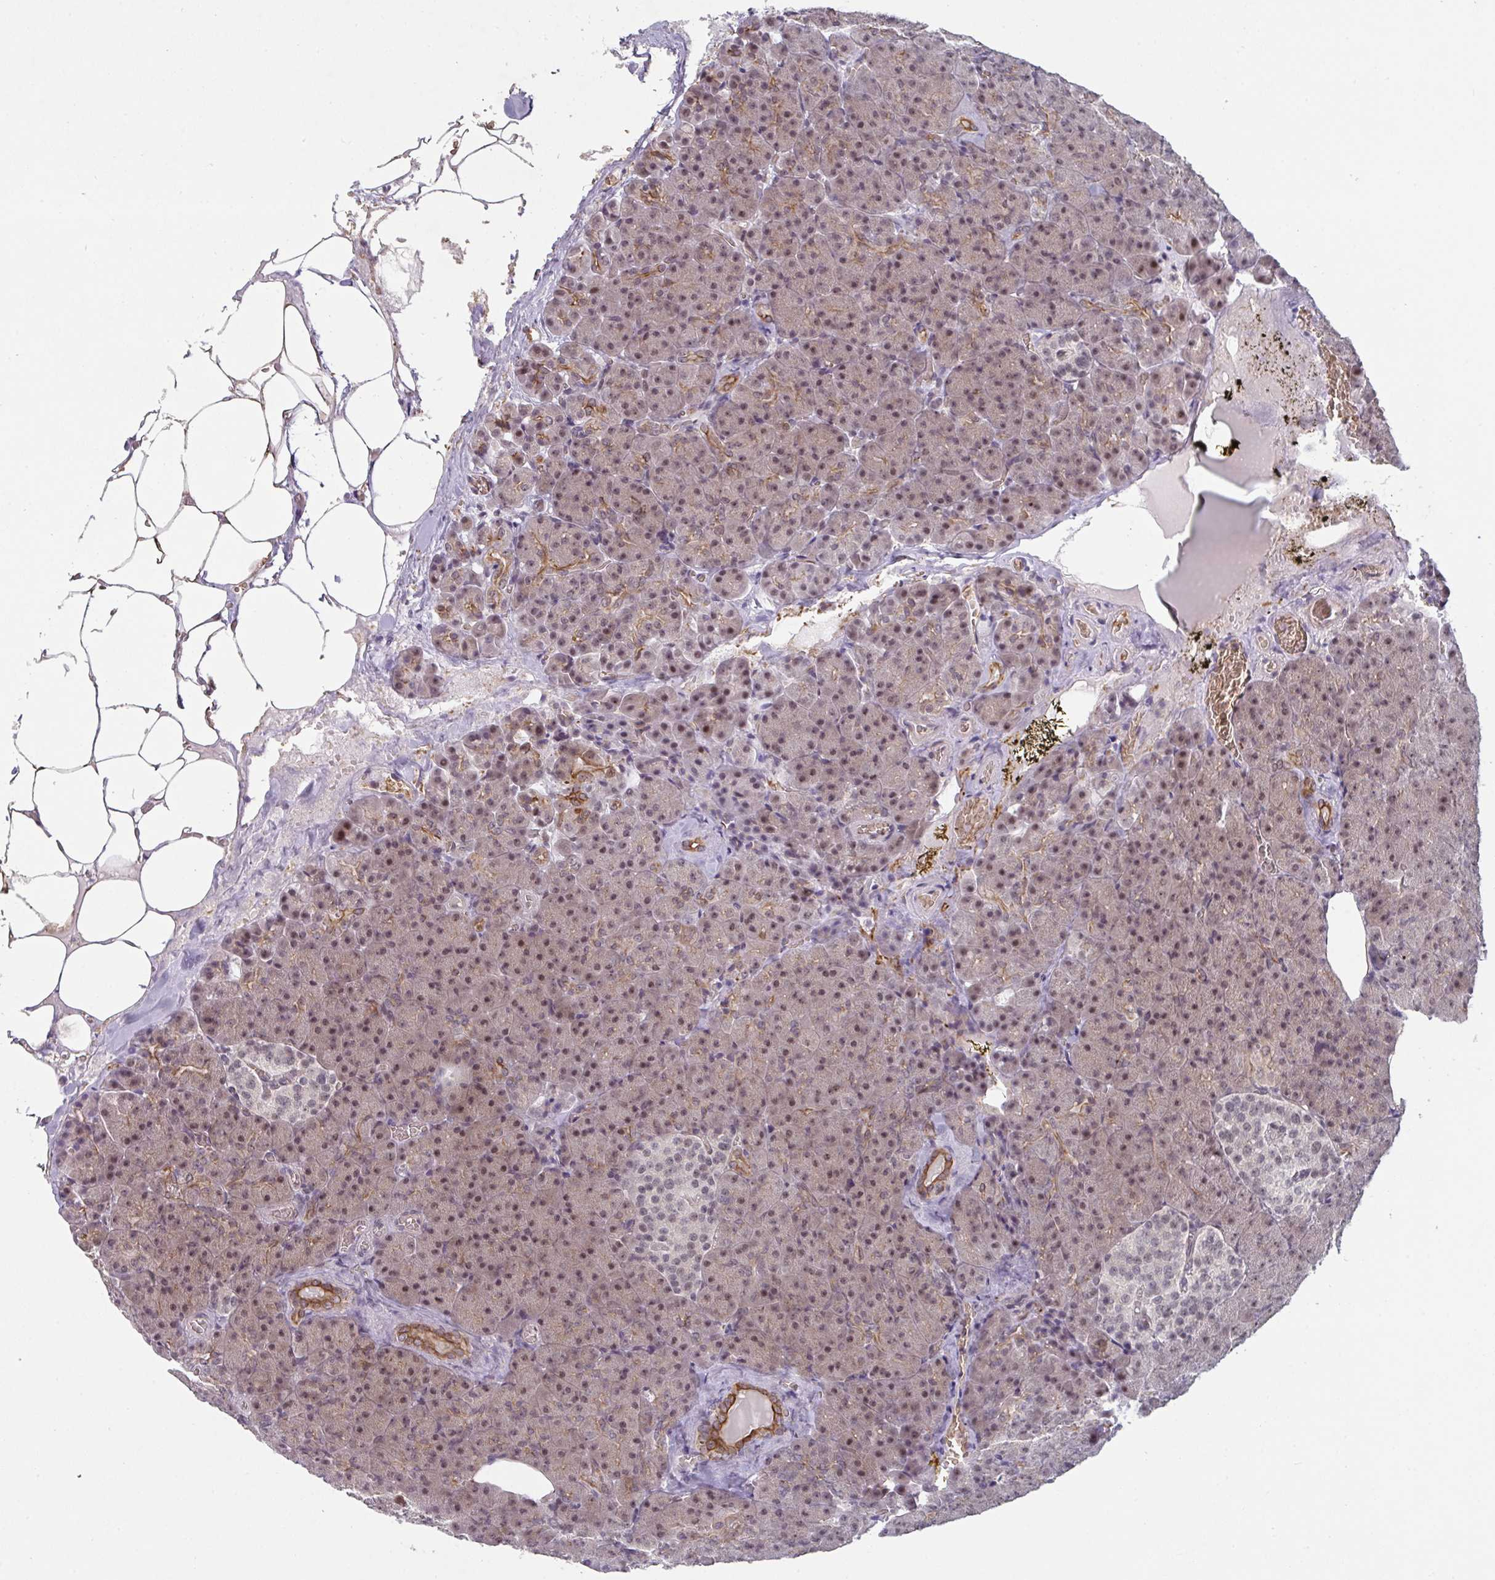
{"staining": {"intensity": "moderate", "quantity": ">75%", "location": "cytoplasmic/membranous,nuclear"}, "tissue": "pancreas", "cell_type": "Exocrine glandular cells", "image_type": "normal", "snomed": [{"axis": "morphology", "description": "Normal tissue, NOS"}, {"axis": "topography", "description": "Pancreas"}], "caption": "Immunohistochemistry histopathology image of normal pancreas: pancreas stained using immunohistochemistry displays medium levels of moderate protein expression localized specifically in the cytoplasmic/membranous,nuclear of exocrine glandular cells, appearing as a cytoplasmic/membranous,nuclear brown color.", "gene": "NLRP13", "patient": {"sex": "female", "age": 74}}